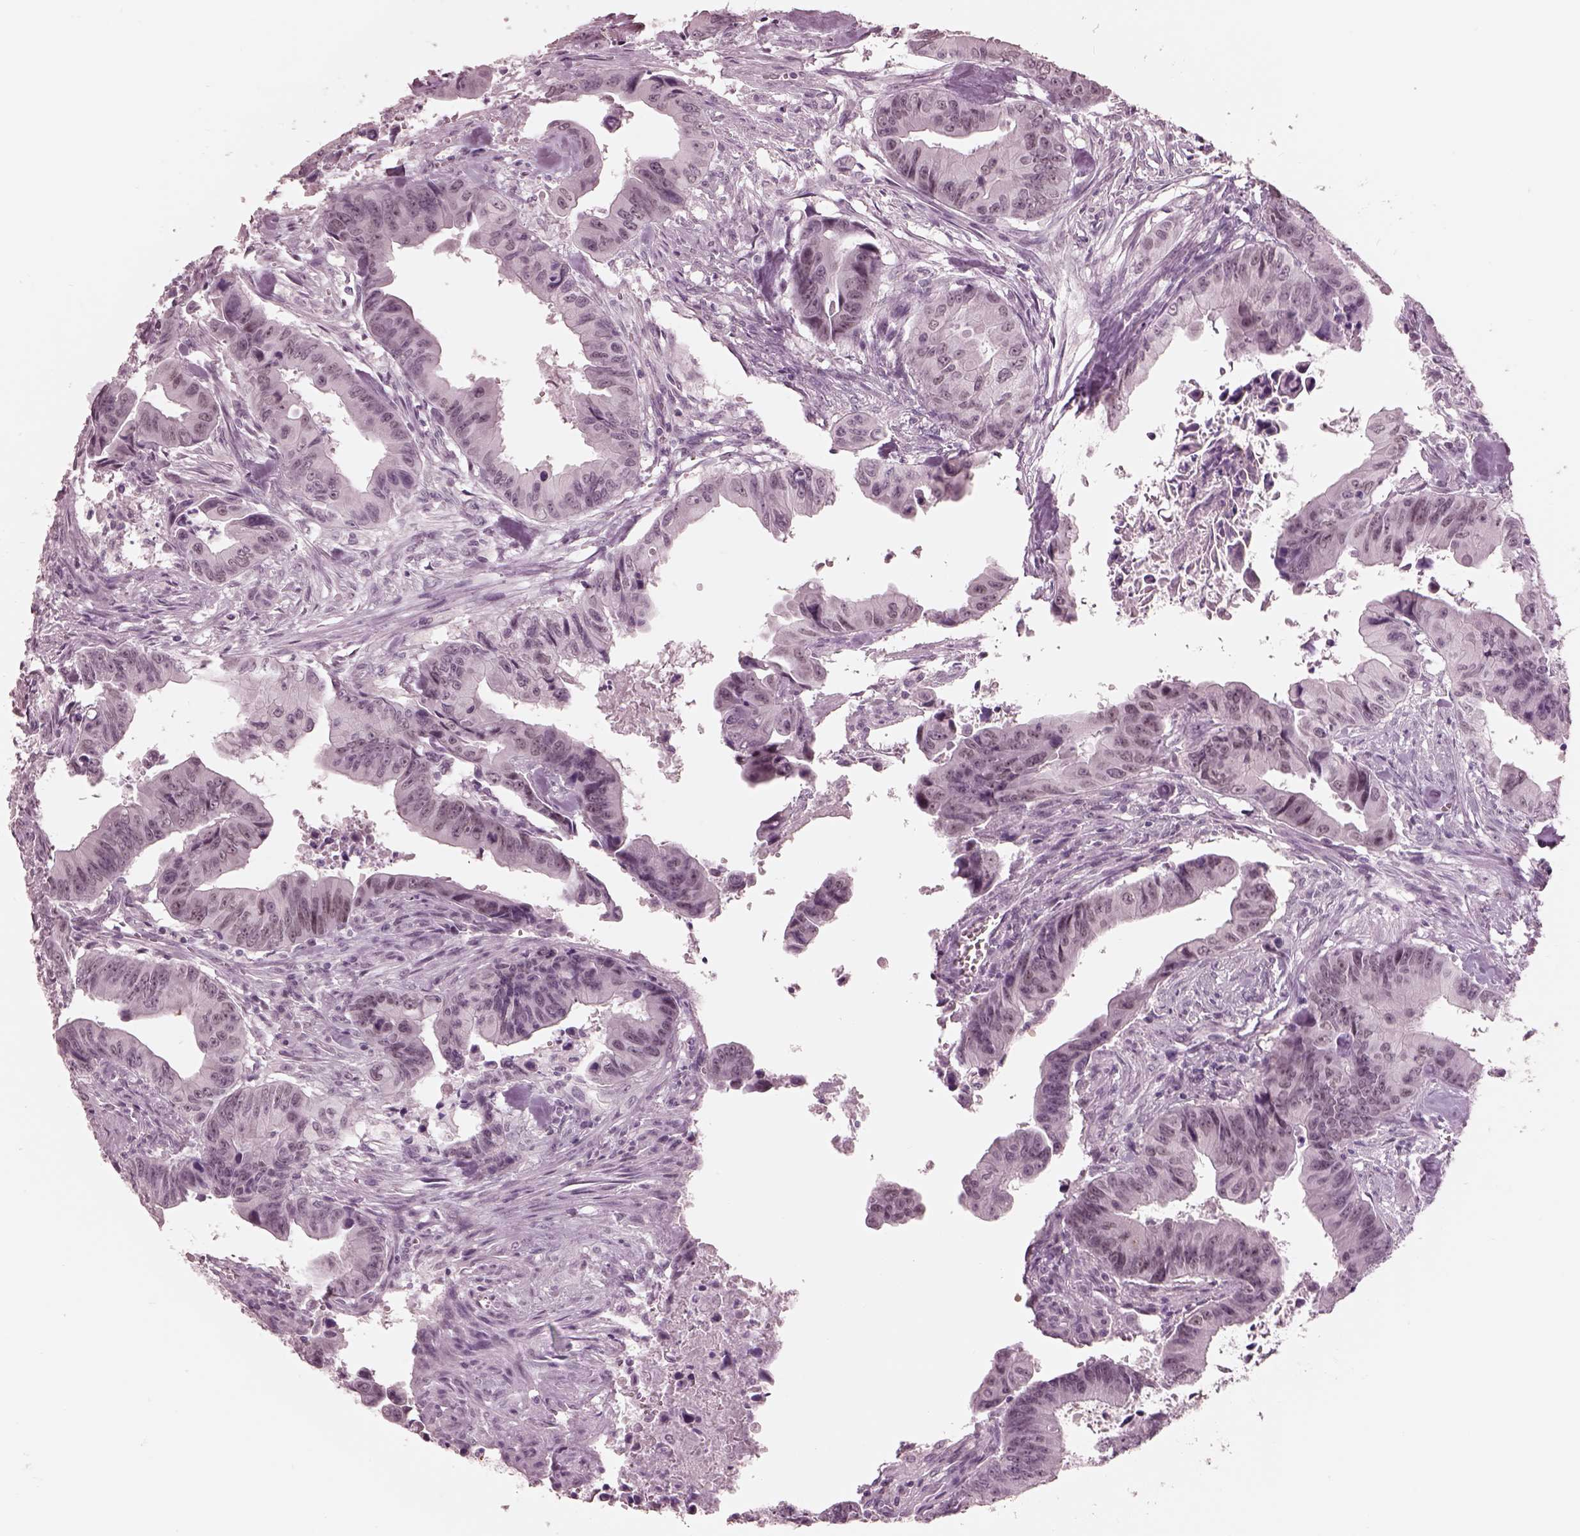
{"staining": {"intensity": "negative", "quantity": "none", "location": "none"}, "tissue": "colorectal cancer", "cell_type": "Tumor cells", "image_type": "cancer", "snomed": [{"axis": "morphology", "description": "Adenocarcinoma, NOS"}, {"axis": "topography", "description": "Colon"}], "caption": "Adenocarcinoma (colorectal) was stained to show a protein in brown. There is no significant expression in tumor cells. (Stains: DAB (3,3'-diaminobenzidine) immunohistochemistry (IHC) with hematoxylin counter stain, Microscopy: brightfield microscopy at high magnification).", "gene": "GARIN4", "patient": {"sex": "female", "age": 87}}